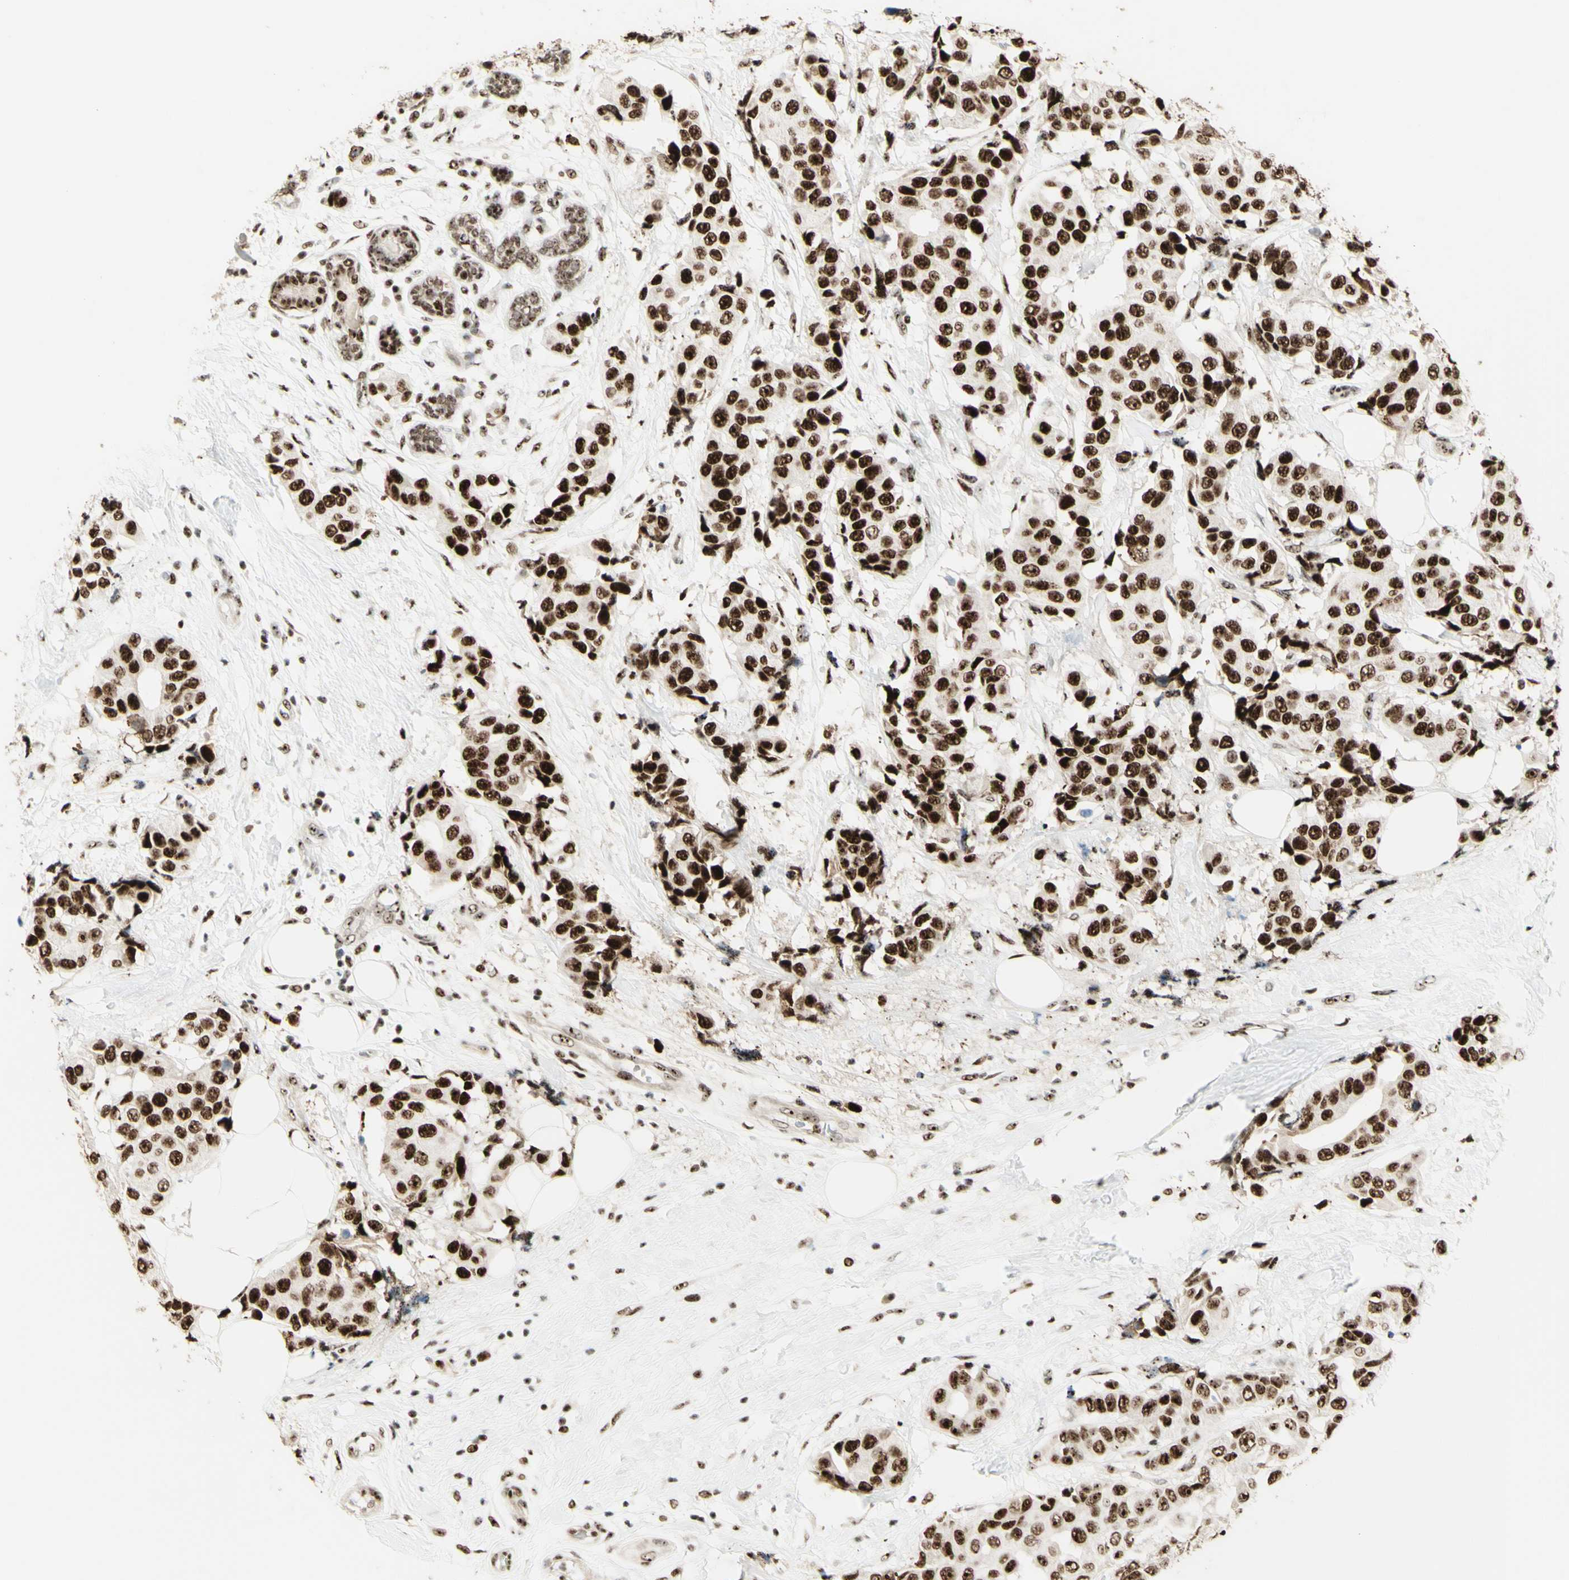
{"staining": {"intensity": "strong", "quantity": ">75%", "location": "nuclear"}, "tissue": "breast cancer", "cell_type": "Tumor cells", "image_type": "cancer", "snomed": [{"axis": "morphology", "description": "Normal tissue, NOS"}, {"axis": "morphology", "description": "Duct carcinoma"}, {"axis": "topography", "description": "Breast"}], "caption": "Breast cancer (infiltrating ductal carcinoma) stained for a protein (brown) shows strong nuclear positive expression in about >75% of tumor cells.", "gene": "DHX9", "patient": {"sex": "female", "age": 39}}